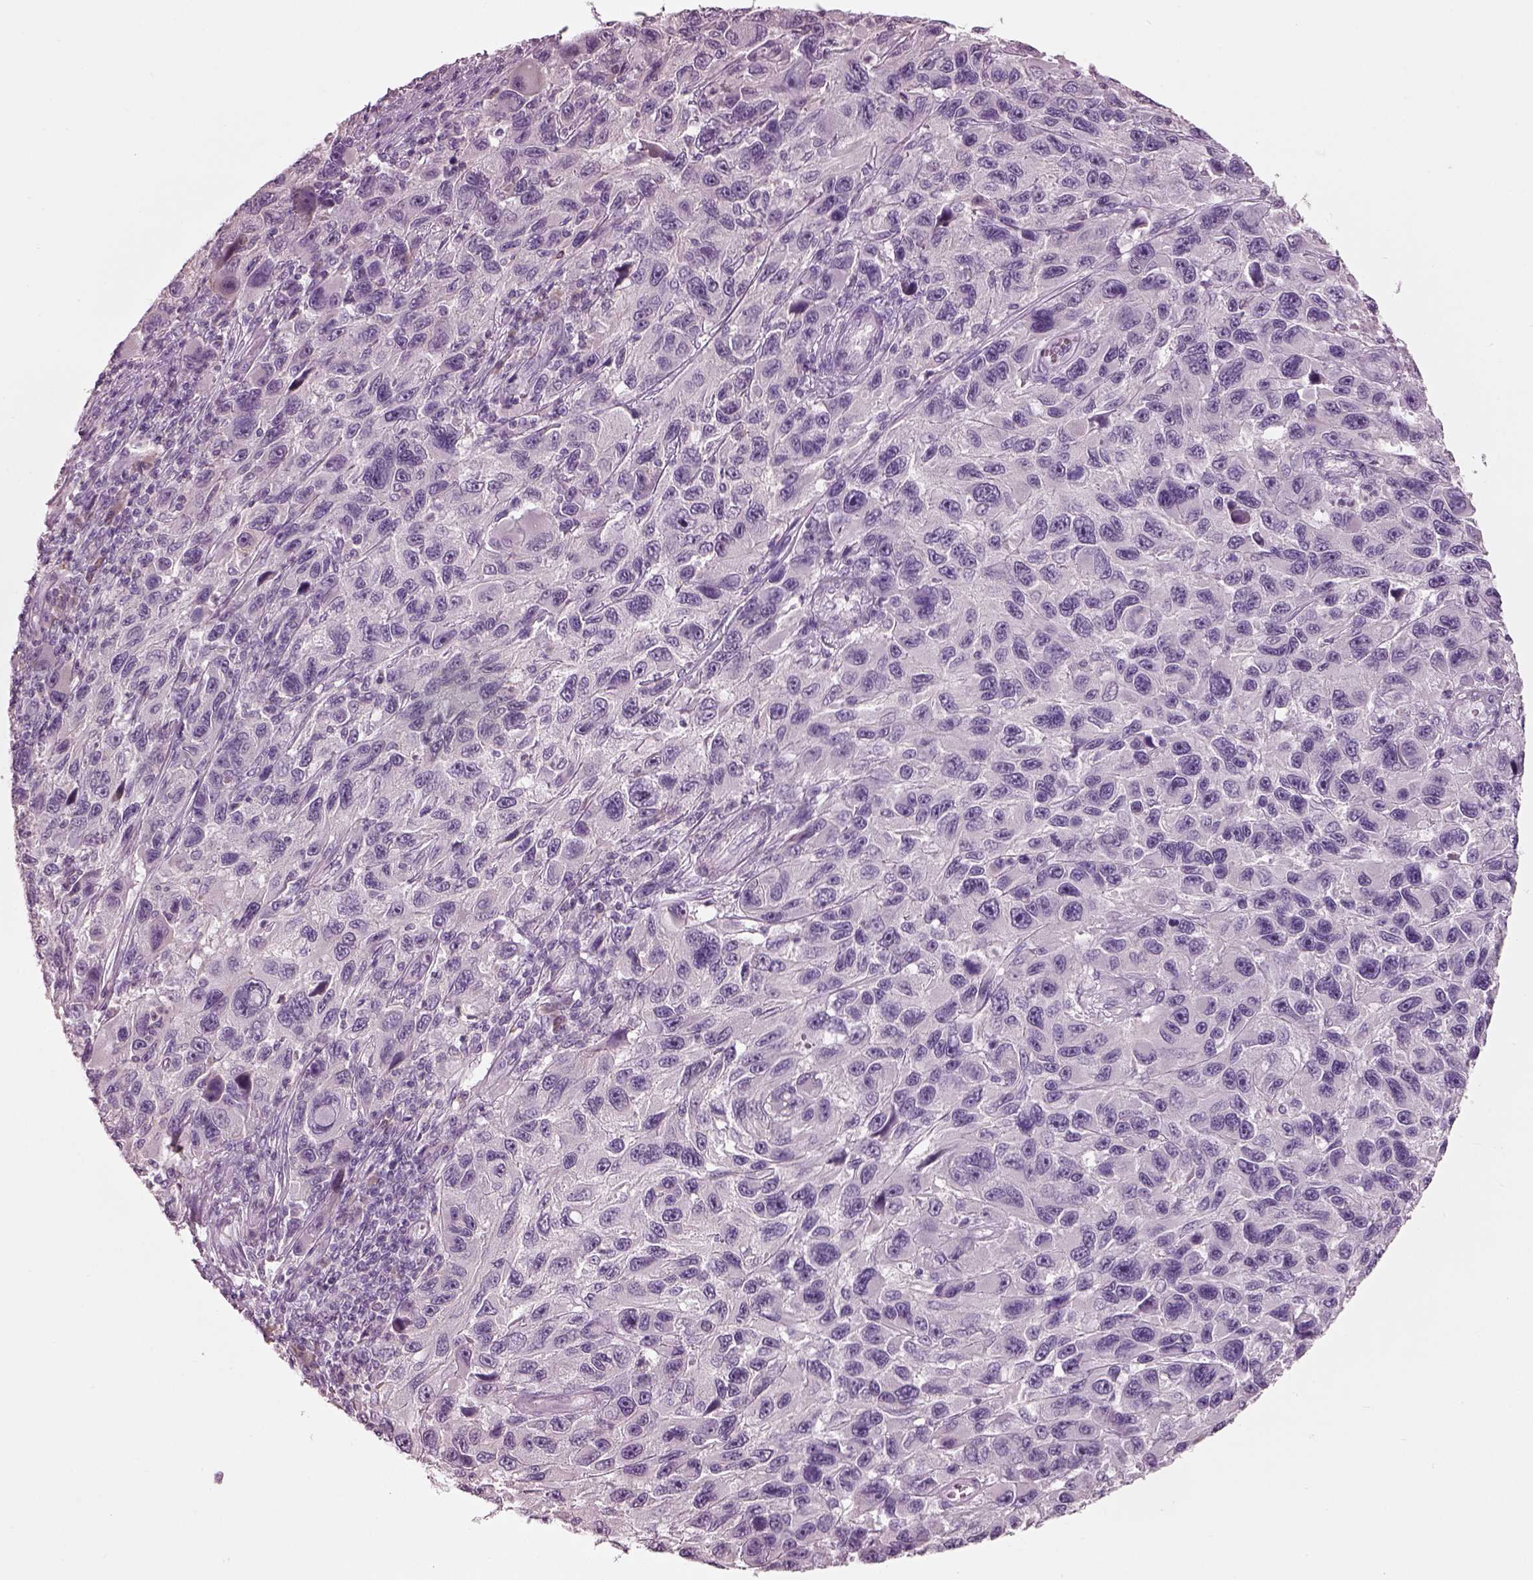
{"staining": {"intensity": "negative", "quantity": "none", "location": "none"}, "tissue": "melanoma", "cell_type": "Tumor cells", "image_type": "cancer", "snomed": [{"axis": "morphology", "description": "Malignant melanoma, NOS"}, {"axis": "topography", "description": "Skin"}], "caption": "There is no significant expression in tumor cells of malignant melanoma.", "gene": "SLC27A2", "patient": {"sex": "male", "age": 53}}